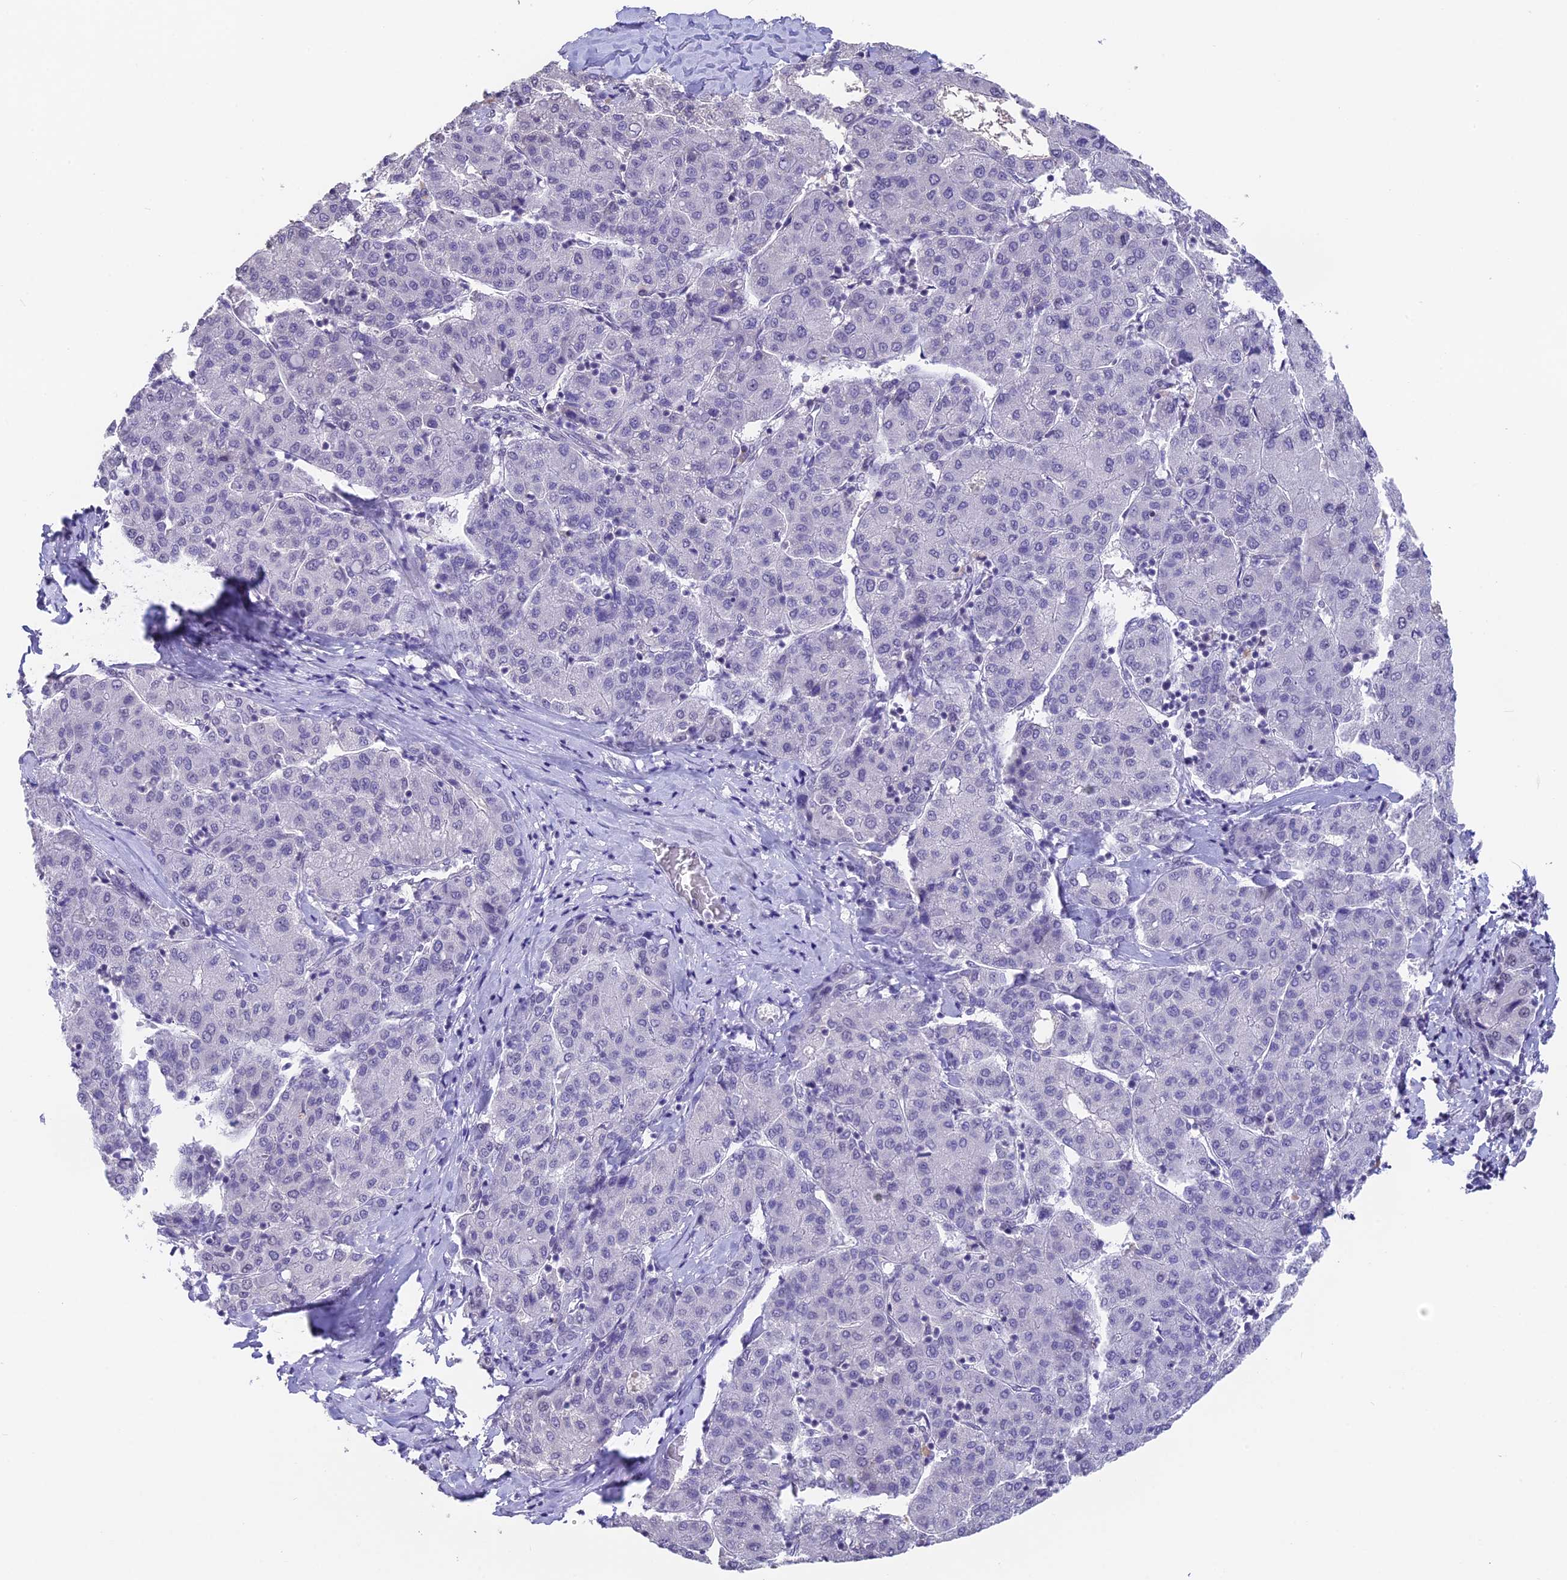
{"staining": {"intensity": "negative", "quantity": "none", "location": "none"}, "tissue": "liver cancer", "cell_type": "Tumor cells", "image_type": "cancer", "snomed": [{"axis": "morphology", "description": "Carcinoma, Hepatocellular, NOS"}, {"axis": "topography", "description": "Liver"}], "caption": "Human liver cancer (hepatocellular carcinoma) stained for a protein using immunohistochemistry demonstrates no positivity in tumor cells.", "gene": "SETD2", "patient": {"sex": "male", "age": 65}}